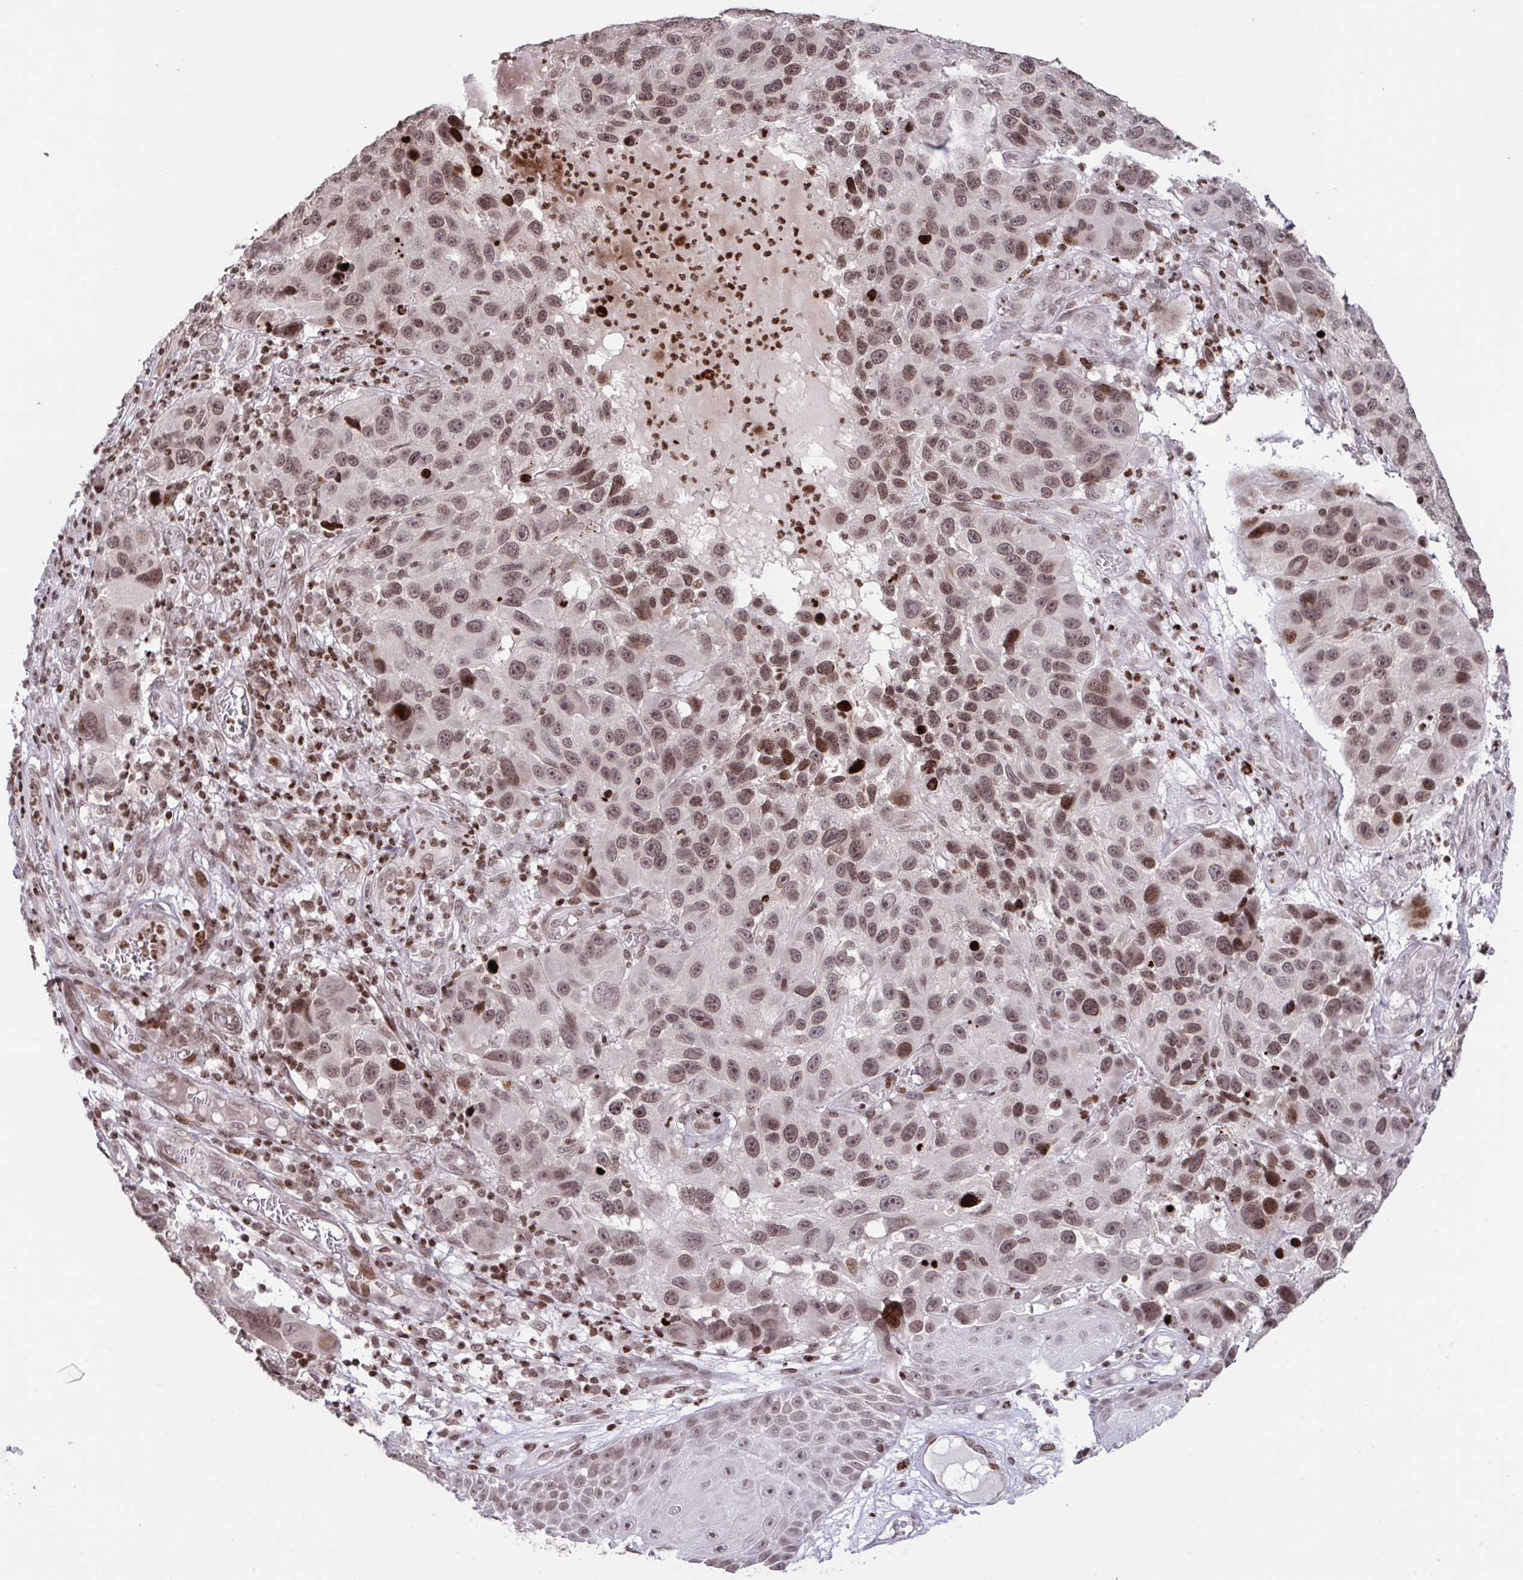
{"staining": {"intensity": "moderate", "quantity": ">75%", "location": "nuclear"}, "tissue": "melanoma", "cell_type": "Tumor cells", "image_type": "cancer", "snomed": [{"axis": "morphology", "description": "Malignant melanoma, NOS"}, {"axis": "topography", "description": "Skin"}], "caption": "Immunohistochemical staining of malignant melanoma shows medium levels of moderate nuclear staining in about >75% of tumor cells.", "gene": "NIP7", "patient": {"sex": "male", "age": 53}}